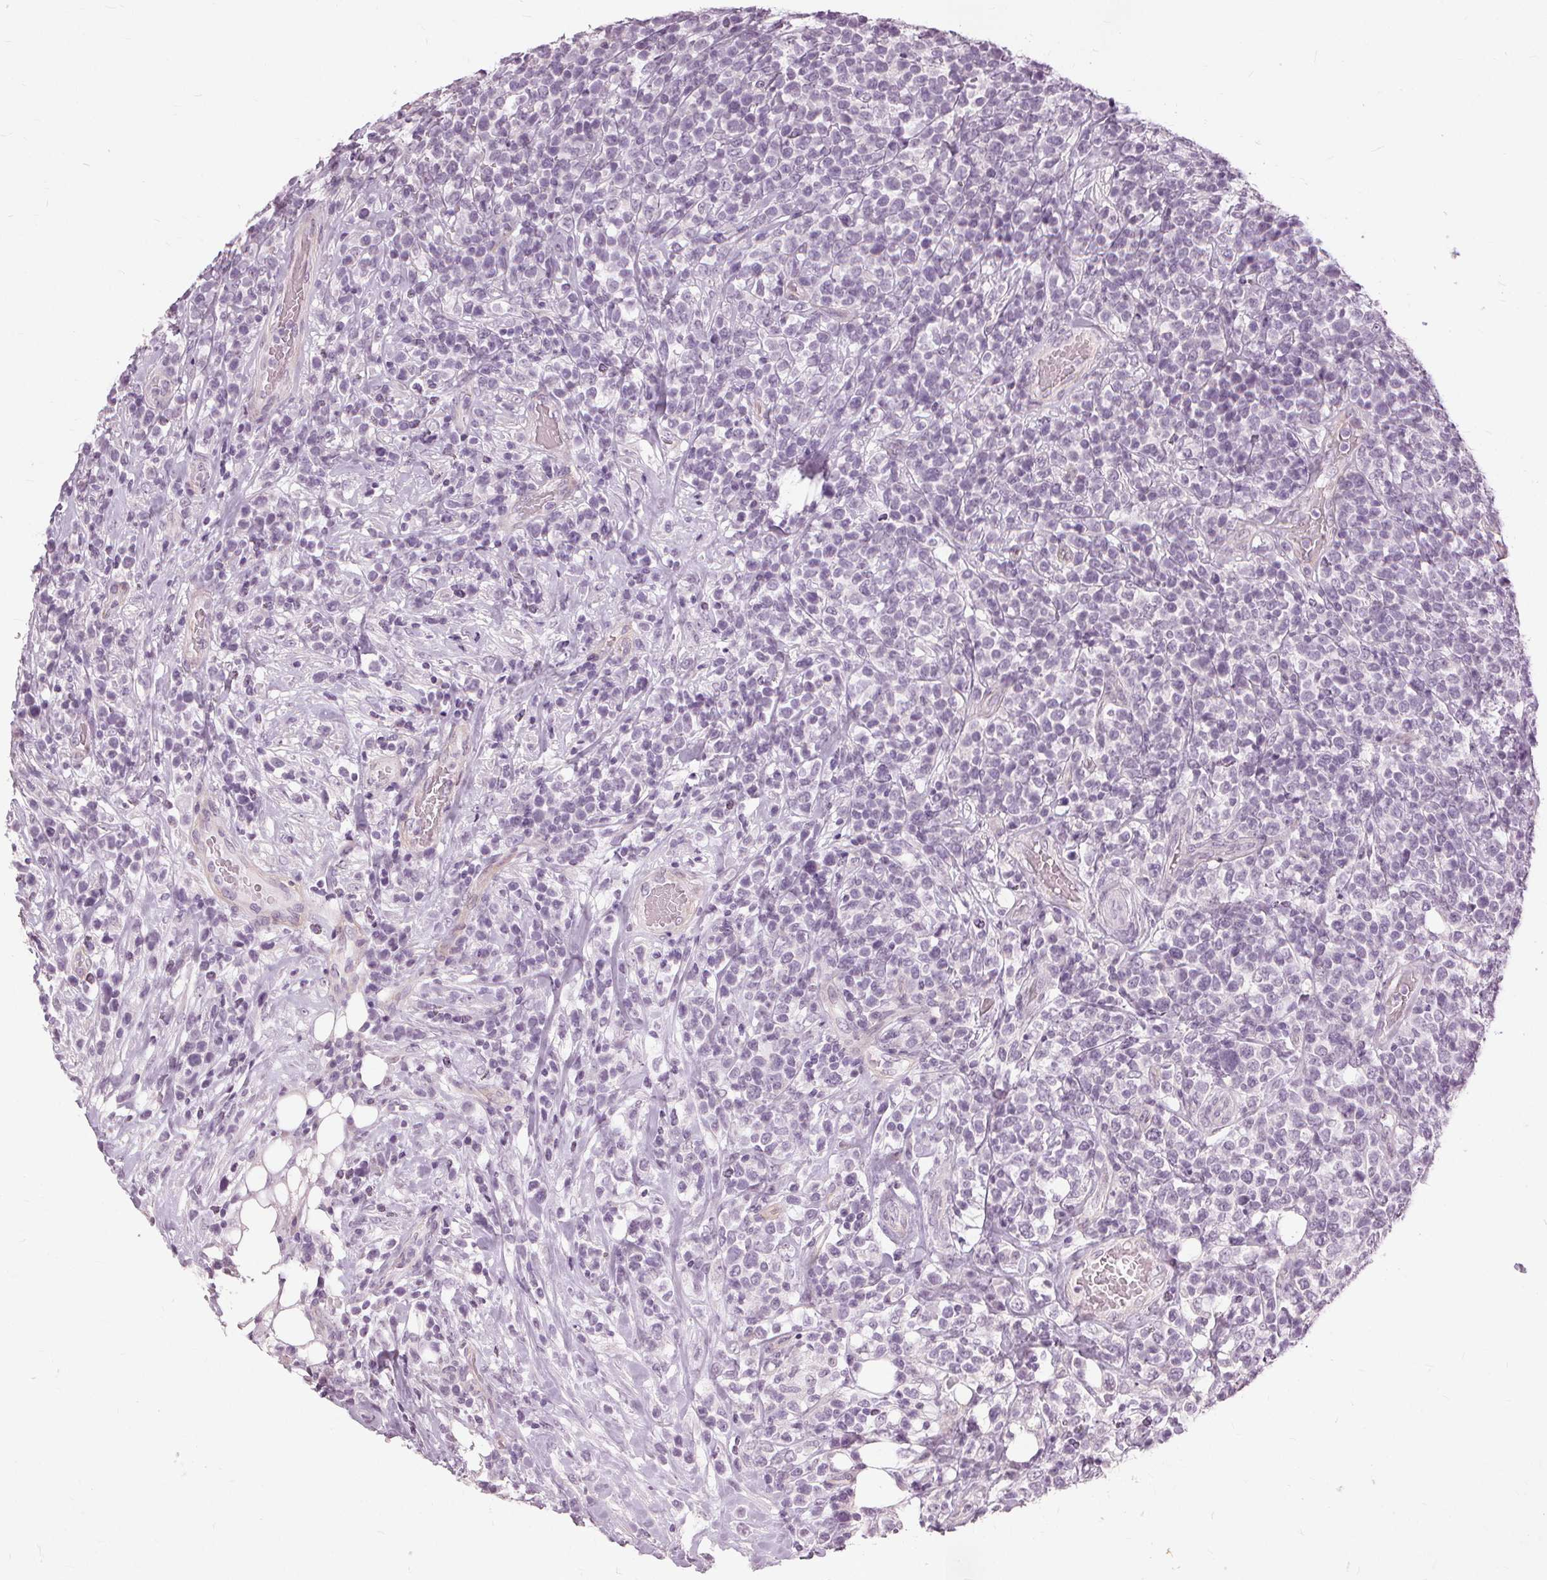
{"staining": {"intensity": "negative", "quantity": "none", "location": "none"}, "tissue": "lymphoma", "cell_type": "Tumor cells", "image_type": "cancer", "snomed": [{"axis": "morphology", "description": "Malignant lymphoma, non-Hodgkin's type, High grade"}, {"axis": "topography", "description": "Soft tissue"}], "caption": "A high-resolution micrograph shows immunohistochemistry (IHC) staining of high-grade malignant lymphoma, non-Hodgkin's type, which demonstrates no significant expression in tumor cells.", "gene": "SFTPD", "patient": {"sex": "female", "age": 56}}